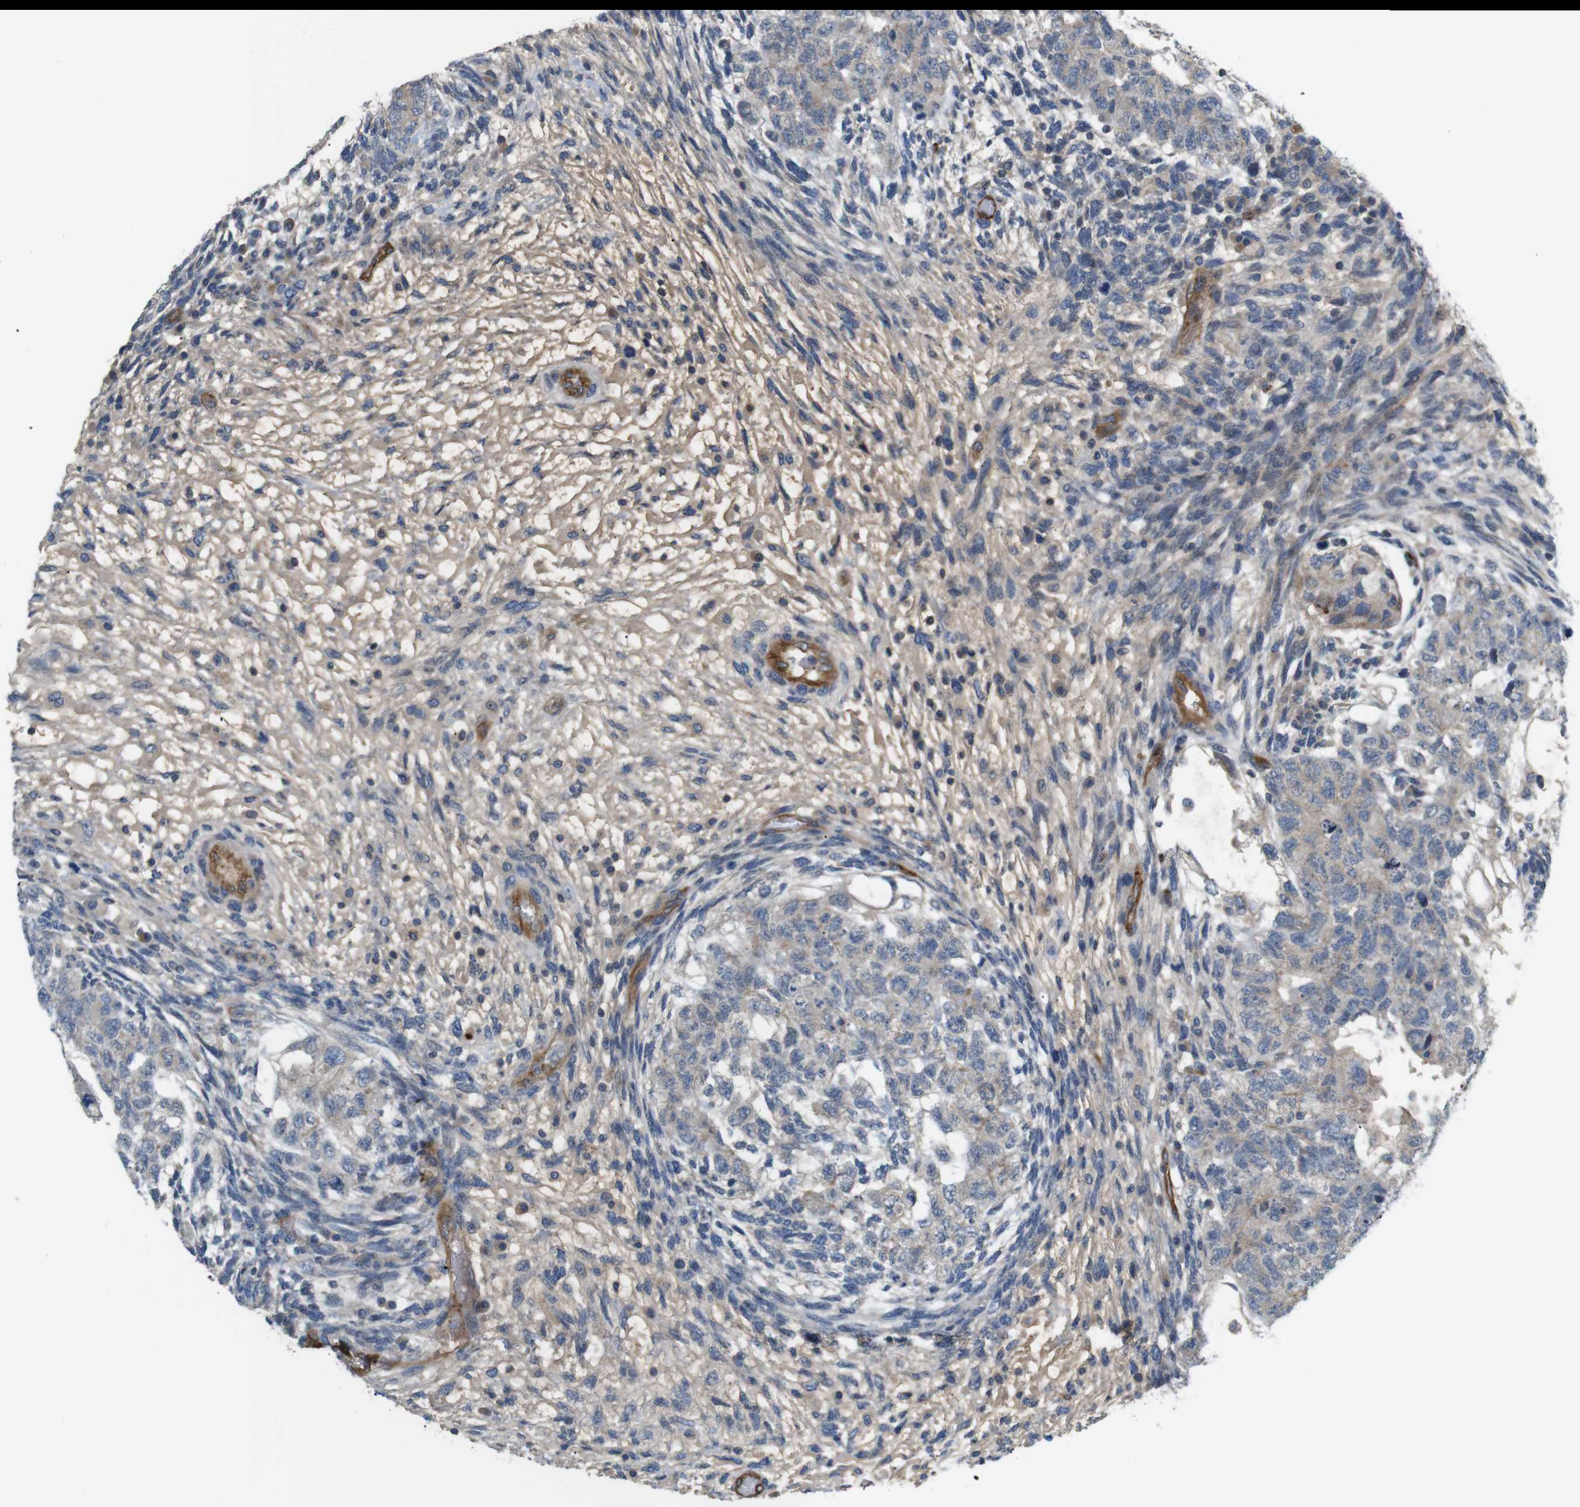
{"staining": {"intensity": "weak", "quantity": ">75%", "location": "cytoplasmic/membranous"}, "tissue": "testis cancer", "cell_type": "Tumor cells", "image_type": "cancer", "snomed": [{"axis": "morphology", "description": "Normal tissue, NOS"}, {"axis": "morphology", "description": "Carcinoma, Embryonal, NOS"}, {"axis": "topography", "description": "Testis"}], "caption": "Approximately >75% of tumor cells in testis embryonal carcinoma exhibit weak cytoplasmic/membranous protein staining as visualized by brown immunohistochemical staining.", "gene": "BVES", "patient": {"sex": "male", "age": 36}}